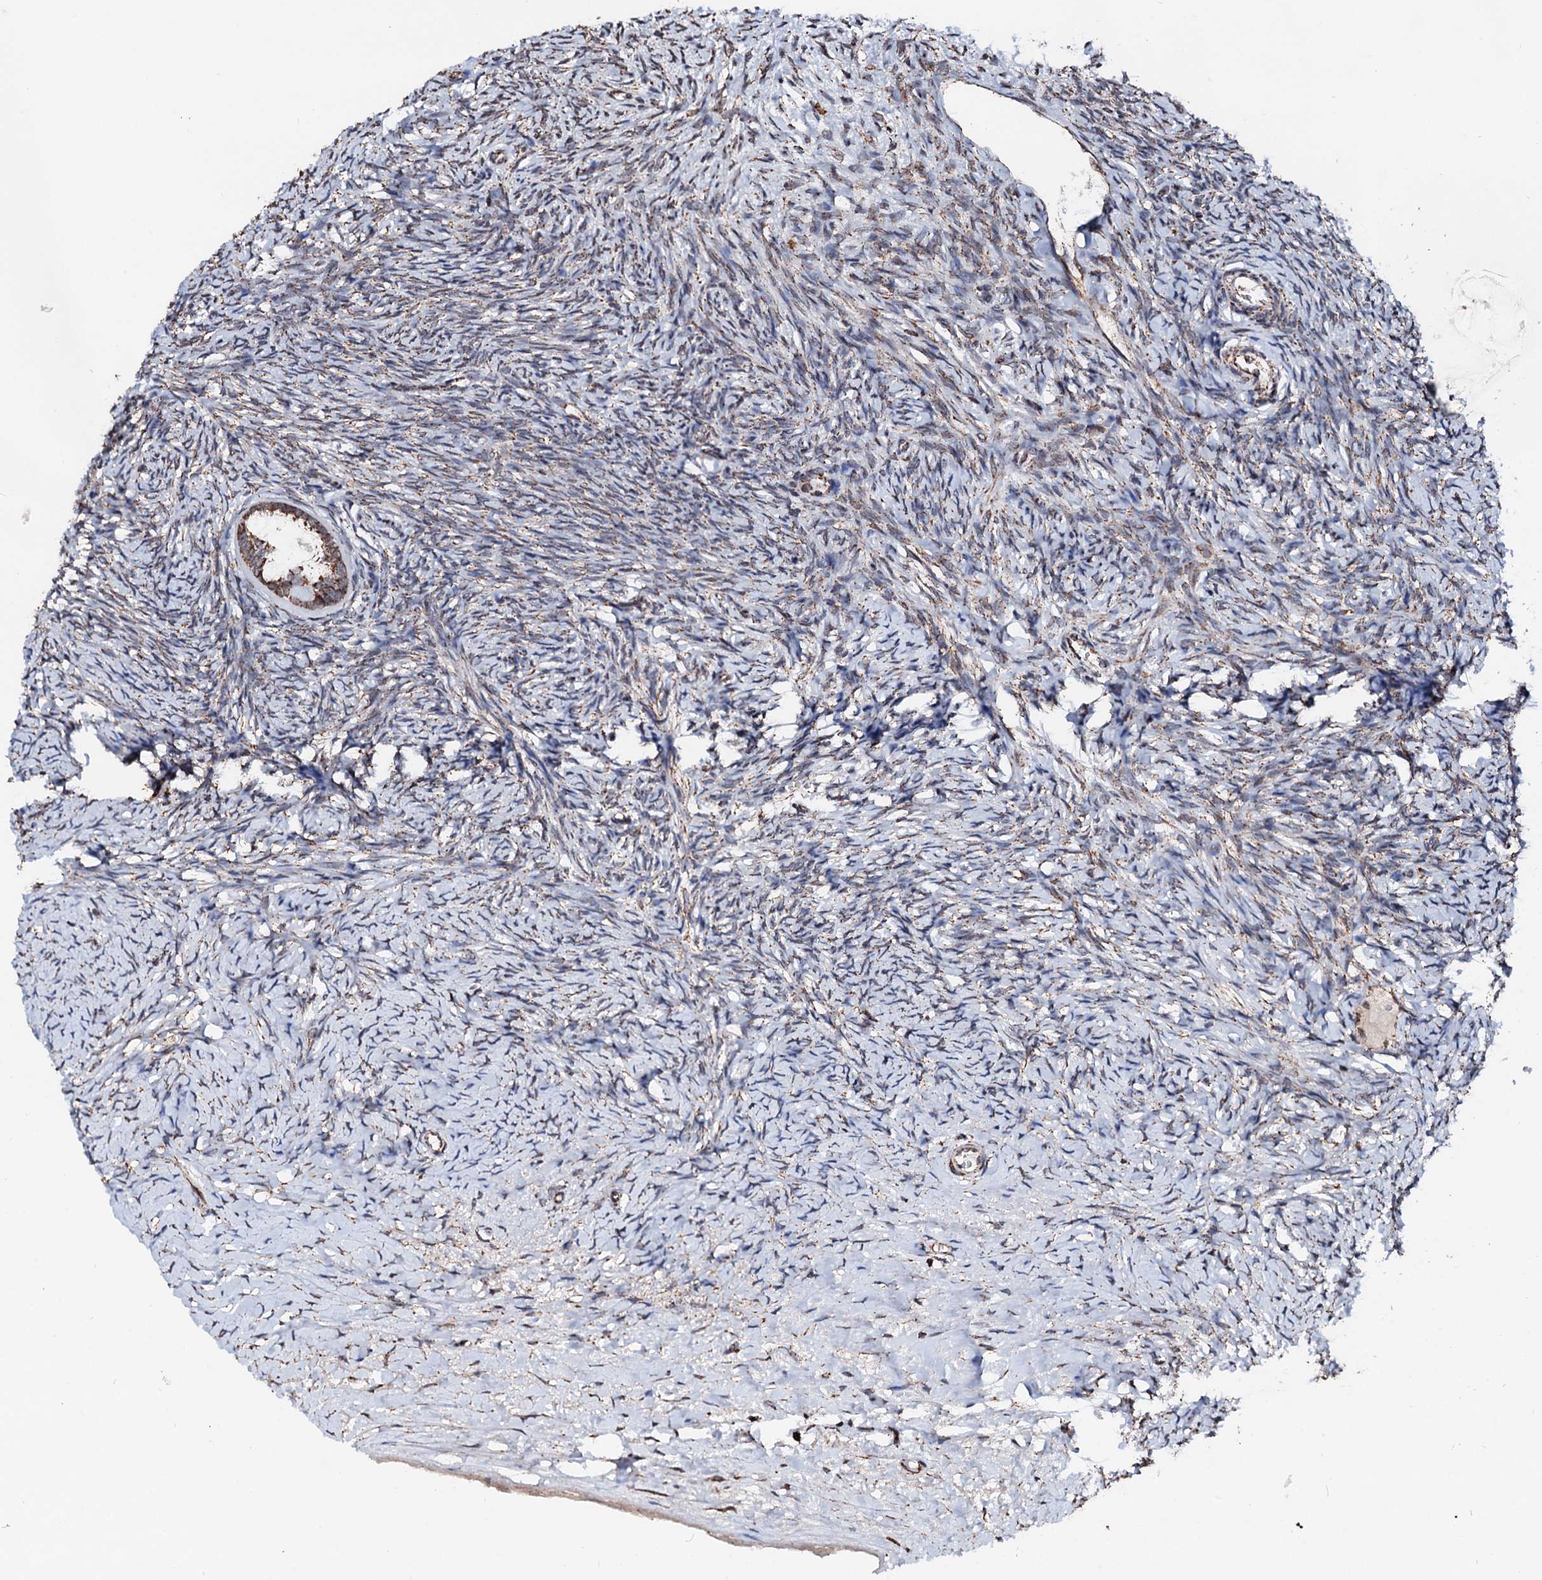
{"staining": {"intensity": "moderate", "quantity": ">75%", "location": "cytoplasmic/membranous"}, "tissue": "ovary", "cell_type": "Follicle cells", "image_type": "normal", "snomed": [{"axis": "morphology", "description": "Normal tissue, NOS"}, {"axis": "morphology", "description": "Developmental malformation"}, {"axis": "topography", "description": "Ovary"}], "caption": "A photomicrograph showing moderate cytoplasmic/membranous expression in approximately >75% of follicle cells in unremarkable ovary, as visualized by brown immunohistochemical staining.", "gene": "SECISBP2L", "patient": {"sex": "female", "age": 39}}